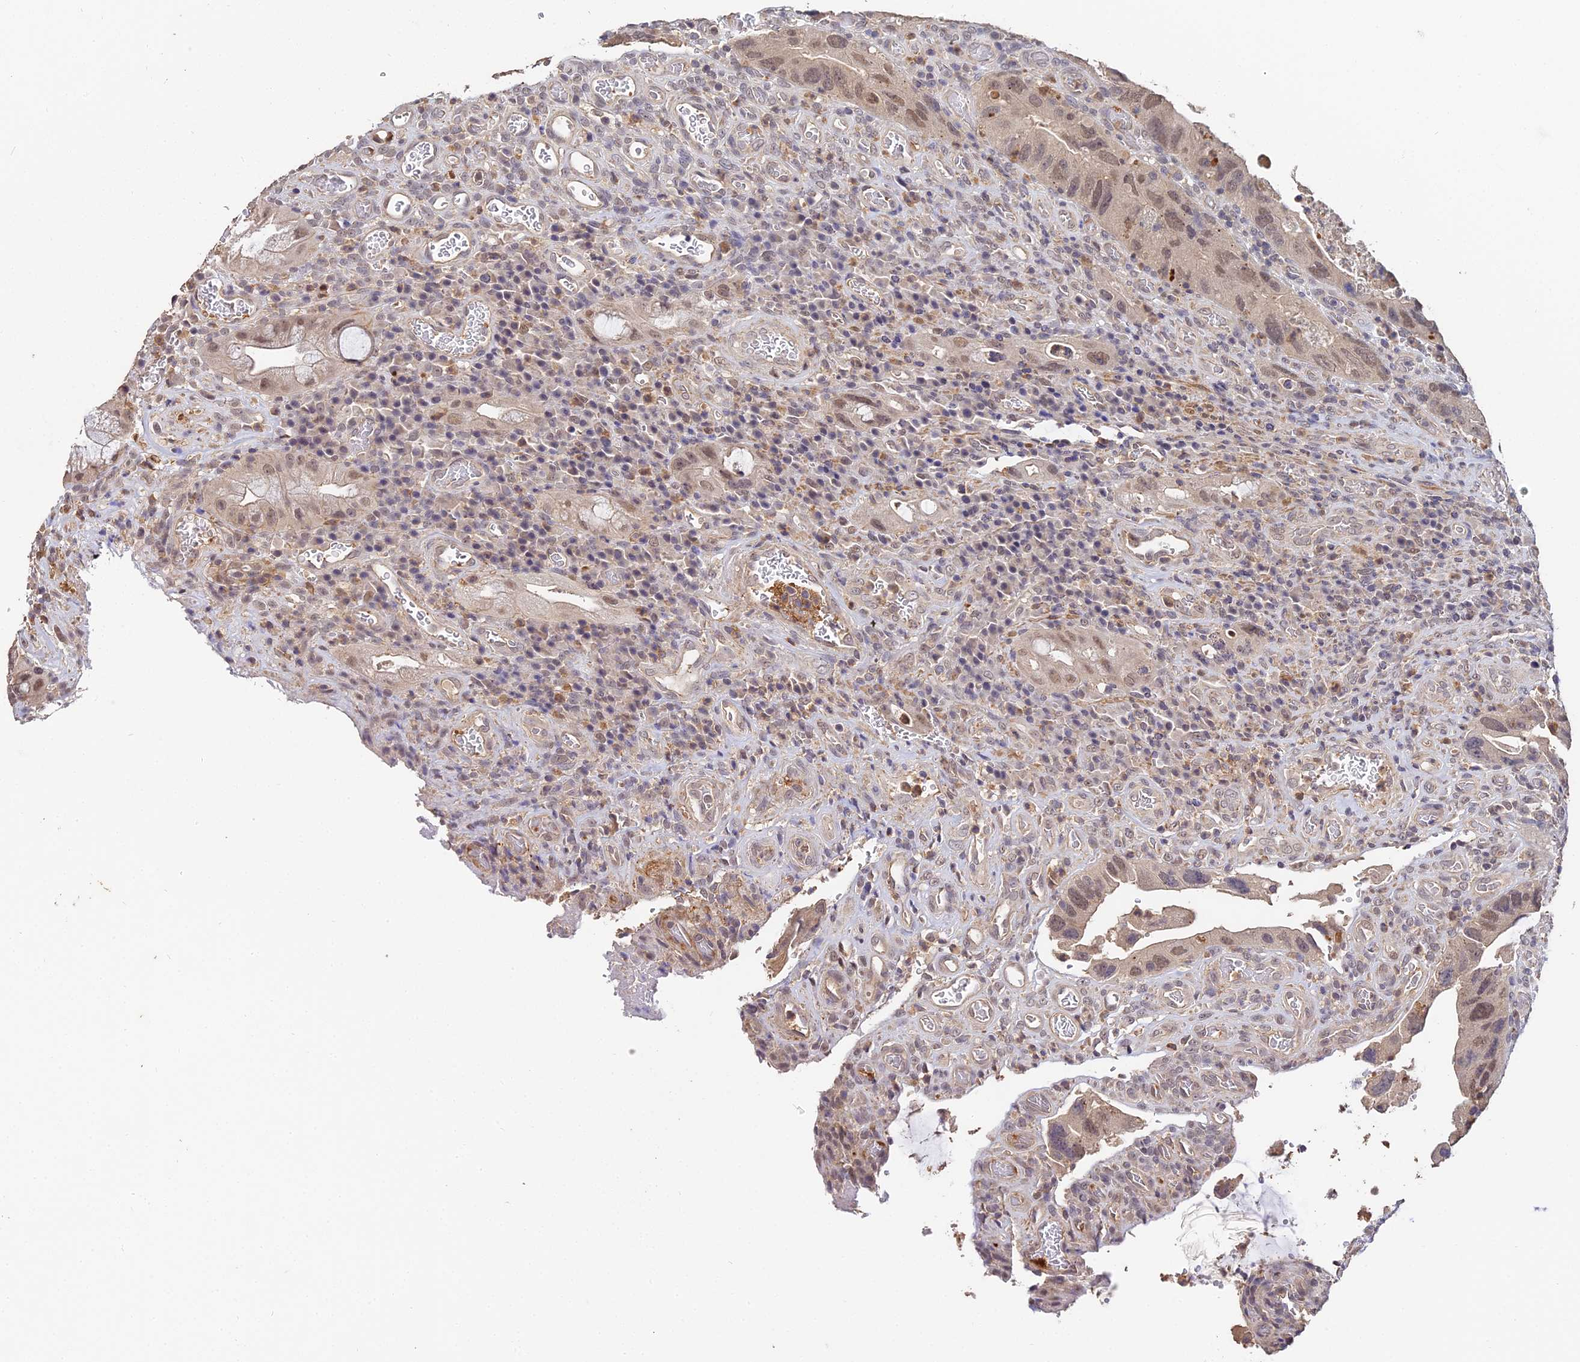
{"staining": {"intensity": "moderate", "quantity": ">75%", "location": "nuclear"}, "tissue": "colorectal cancer", "cell_type": "Tumor cells", "image_type": "cancer", "snomed": [{"axis": "morphology", "description": "Adenocarcinoma, NOS"}, {"axis": "topography", "description": "Rectum"}], "caption": "Immunohistochemistry (IHC) (DAB) staining of colorectal adenocarcinoma demonstrates moderate nuclear protein expression in approximately >75% of tumor cells. (brown staining indicates protein expression, while blue staining denotes nuclei).", "gene": "LSM5", "patient": {"sex": "male", "age": 63}}